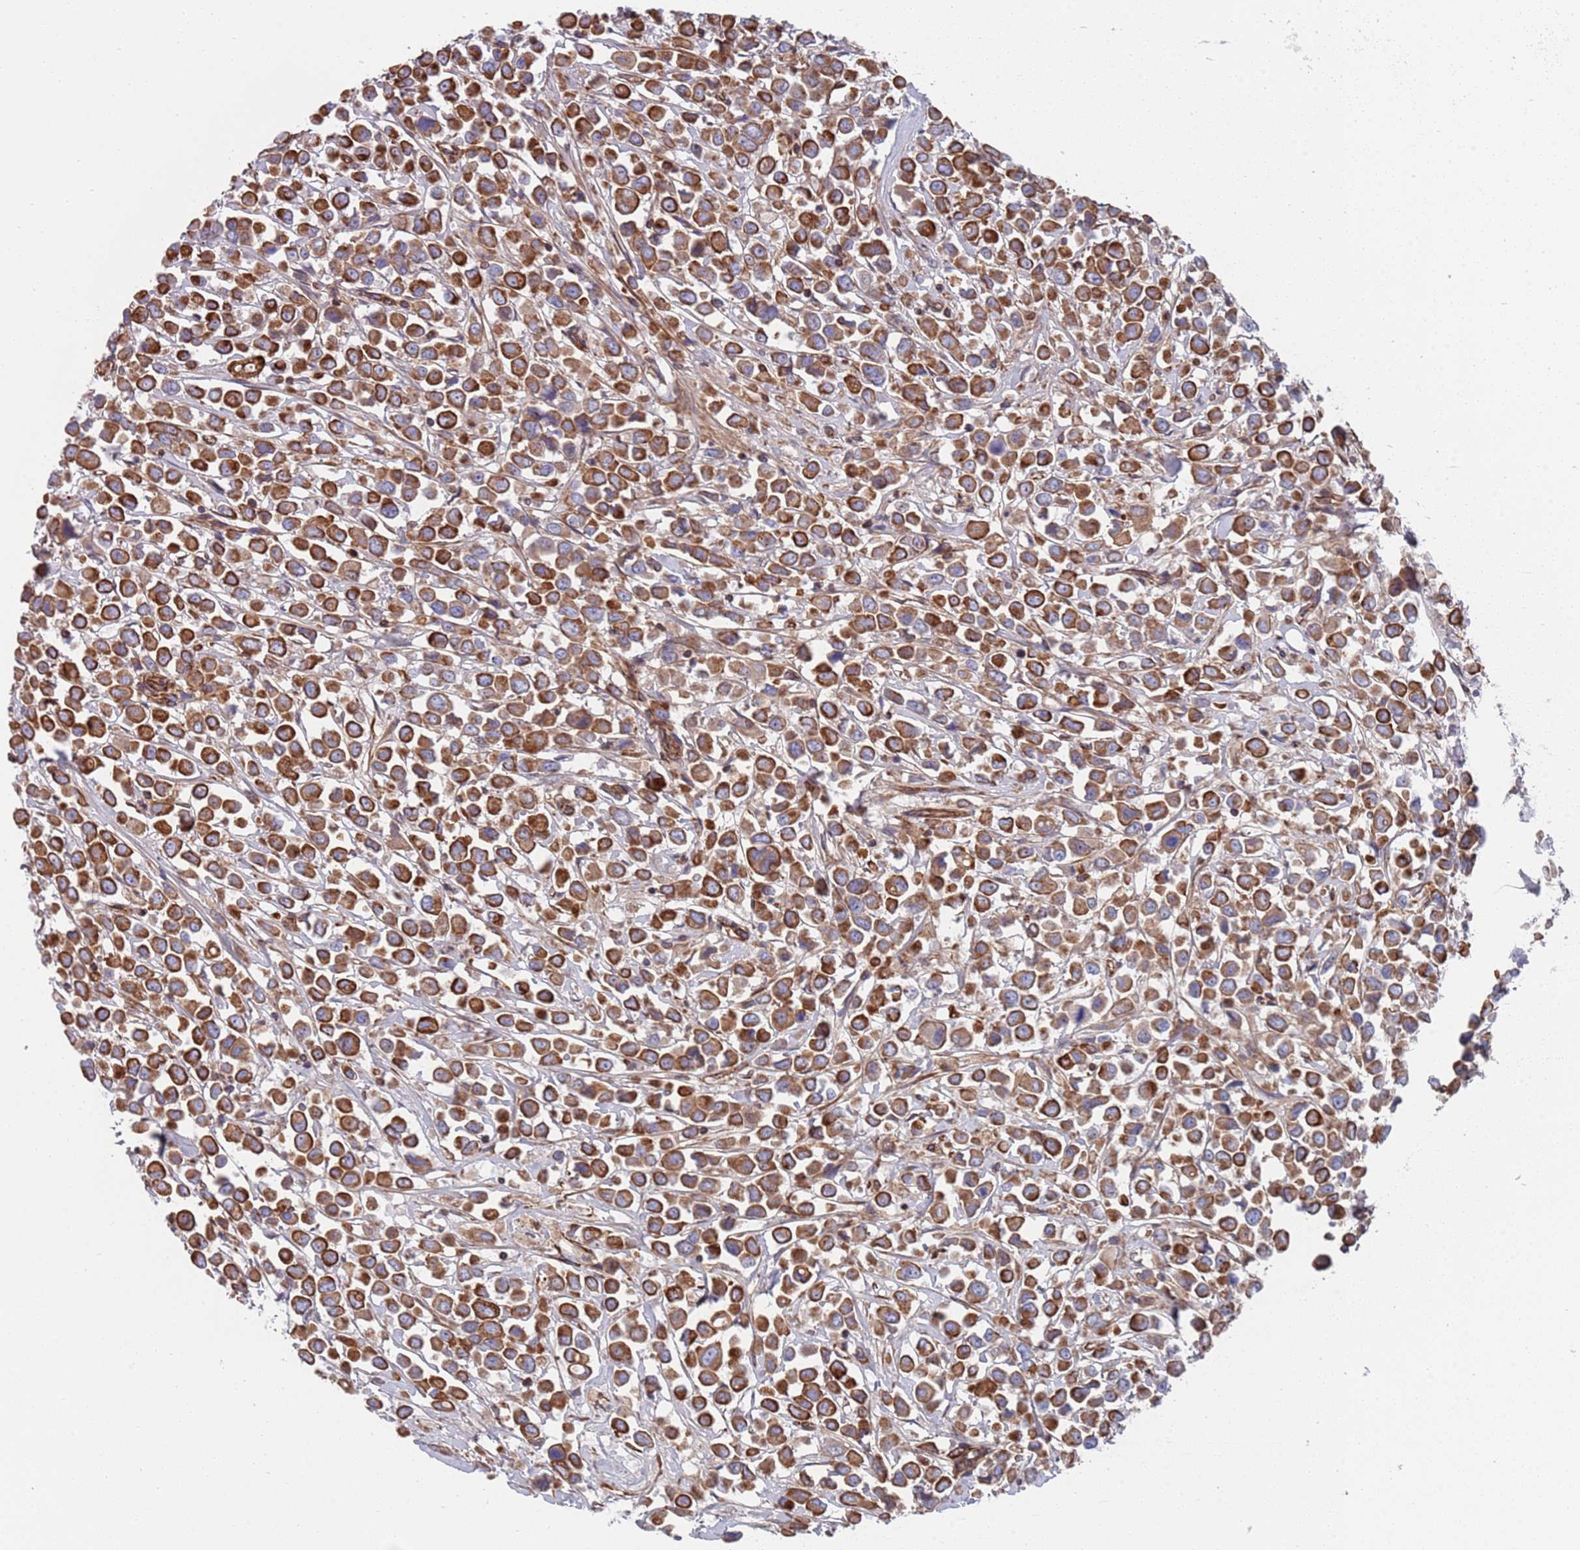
{"staining": {"intensity": "strong", "quantity": ">75%", "location": "cytoplasmic/membranous"}, "tissue": "breast cancer", "cell_type": "Tumor cells", "image_type": "cancer", "snomed": [{"axis": "morphology", "description": "Duct carcinoma"}, {"axis": "topography", "description": "Breast"}], "caption": "This photomicrograph displays breast infiltrating ductal carcinoma stained with immunohistochemistry (IHC) to label a protein in brown. The cytoplasmic/membranous of tumor cells show strong positivity for the protein. Nuclei are counter-stained blue.", "gene": "JAKMIP2", "patient": {"sex": "female", "age": 61}}